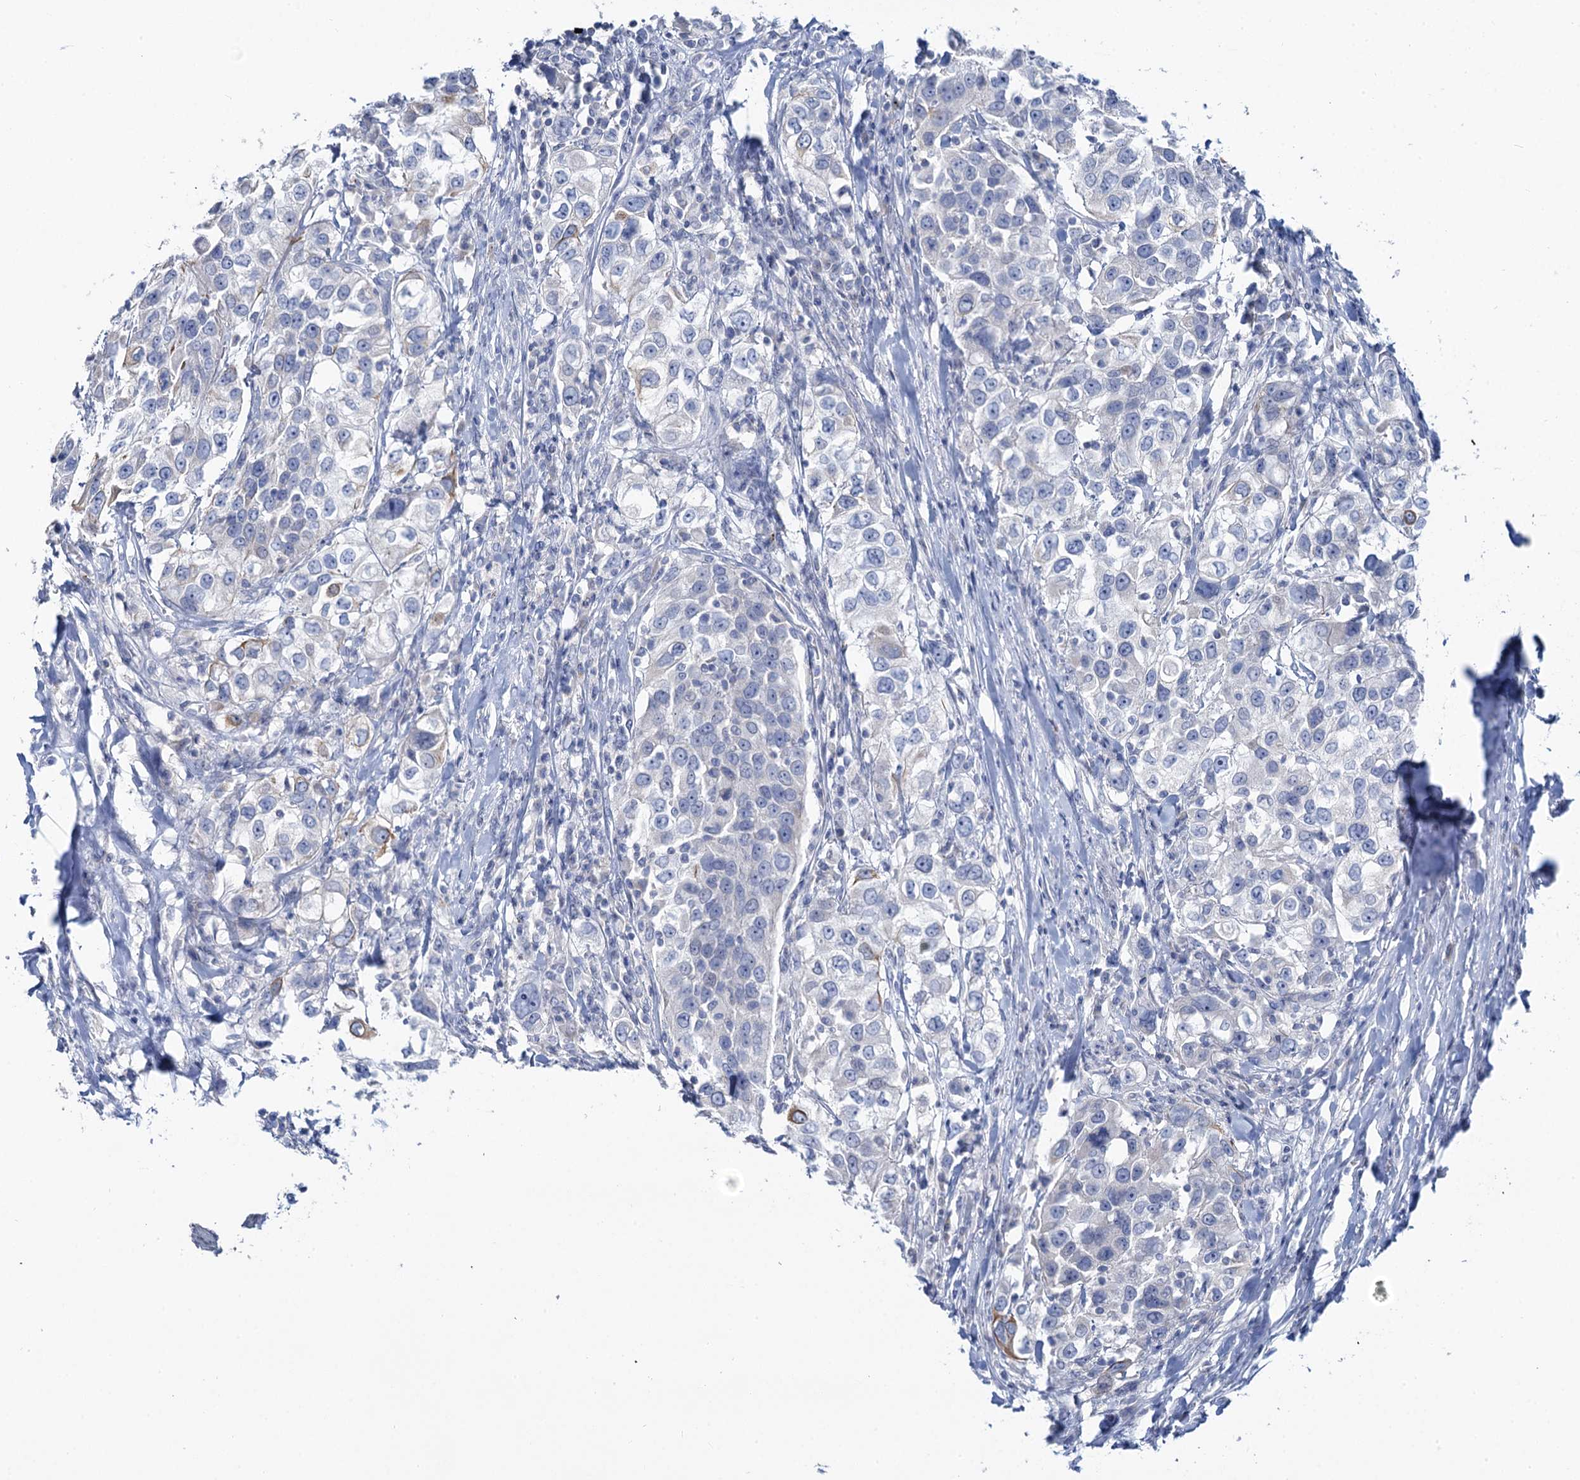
{"staining": {"intensity": "weak", "quantity": "<25%", "location": "cytoplasmic/membranous"}, "tissue": "urothelial cancer", "cell_type": "Tumor cells", "image_type": "cancer", "snomed": [{"axis": "morphology", "description": "Urothelial carcinoma, High grade"}, {"axis": "topography", "description": "Urinary bladder"}], "caption": "Human high-grade urothelial carcinoma stained for a protein using IHC displays no expression in tumor cells.", "gene": "TOX3", "patient": {"sex": "female", "age": 80}}